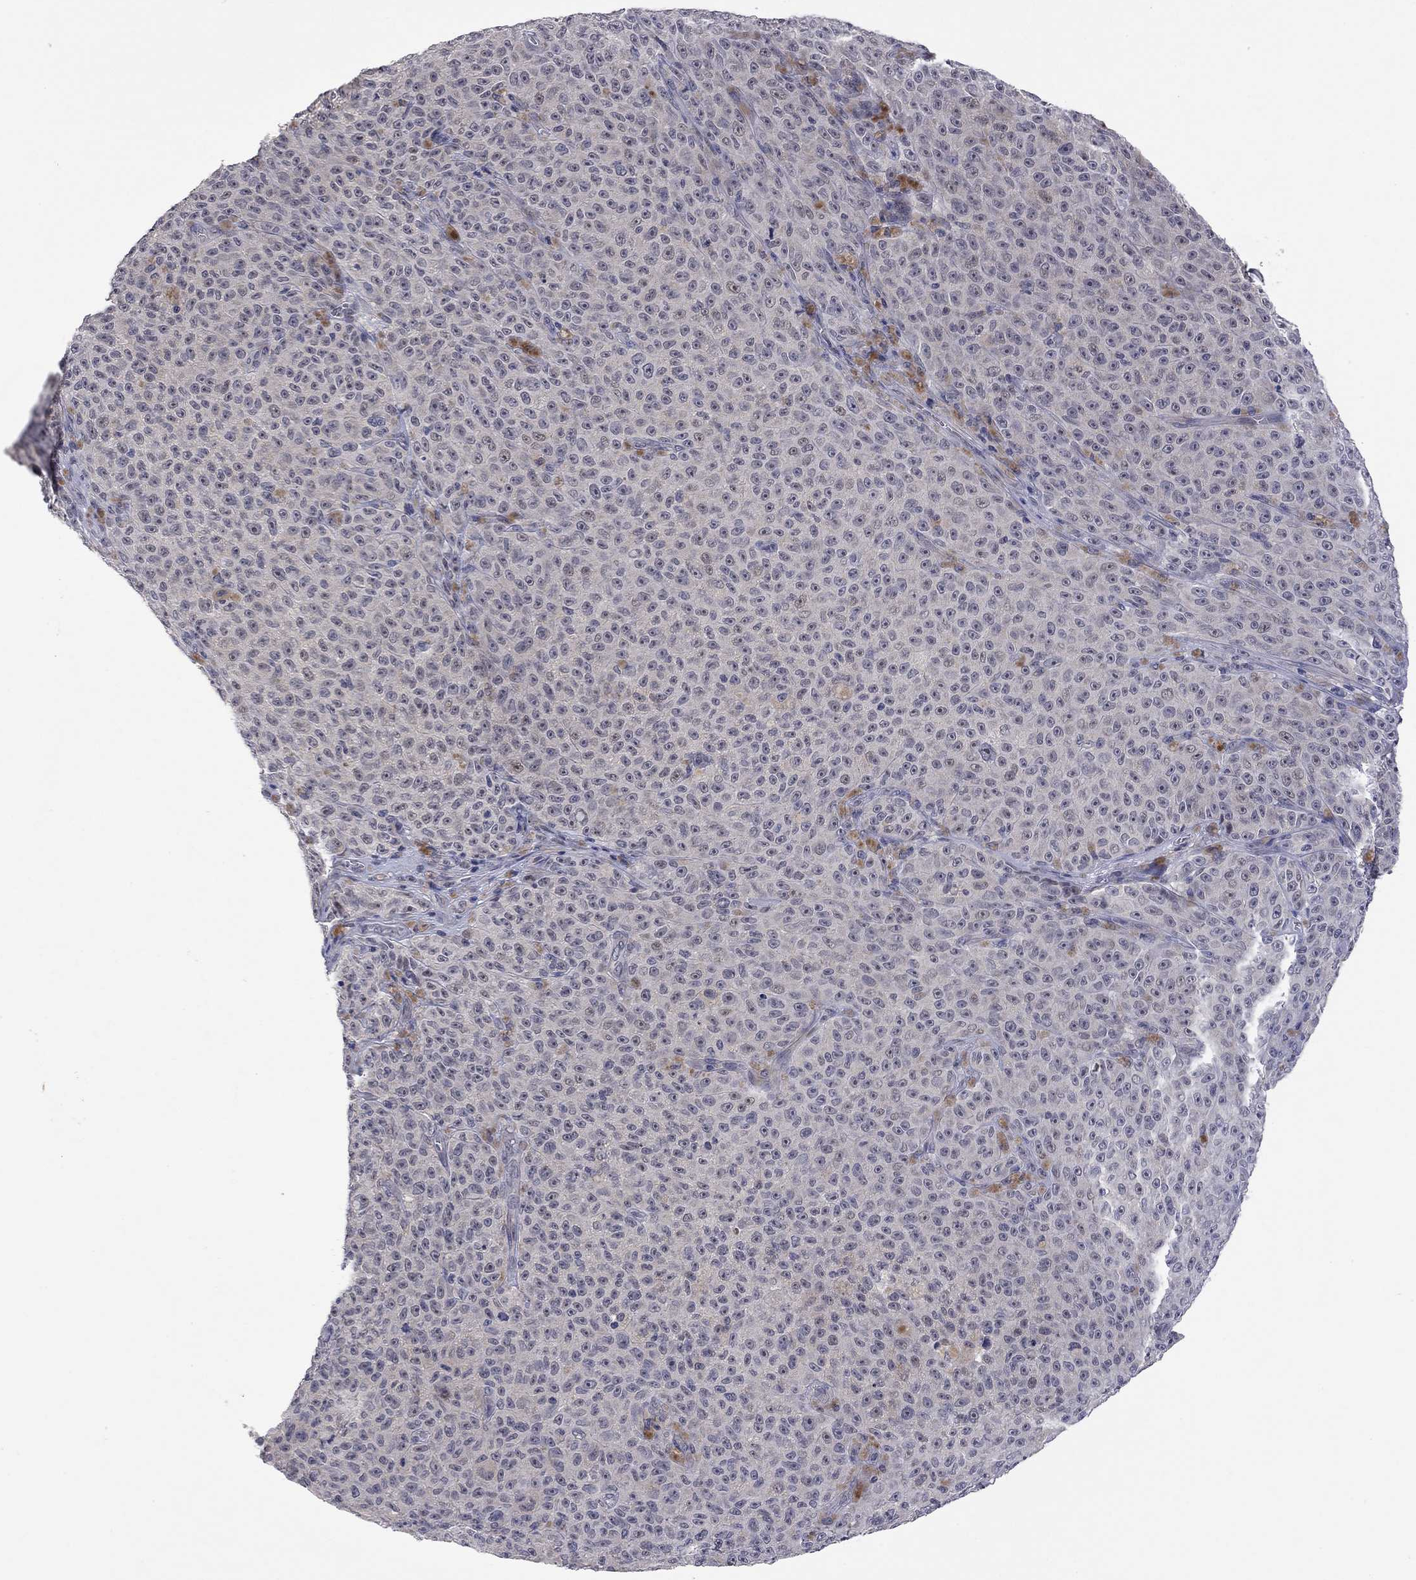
{"staining": {"intensity": "negative", "quantity": "none", "location": "none"}, "tissue": "melanoma", "cell_type": "Tumor cells", "image_type": "cancer", "snomed": [{"axis": "morphology", "description": "Malignant melanoma, NOS"}, {"axis": "topography", "description": "Skin"}], "caption": "High magnification brightfield microscopy of melanoma stained with DAB (brown) and counterstained with hematoxylin (blue): tumor cells show no significant expression. (Stains: DAB immunohistochemistry (IHC) with hematoxylin counter stain, Microscopy: brightfield microscopy at high magnification).", "gene": "FABP12", "patient": {"sex": "female", "age": 82}}